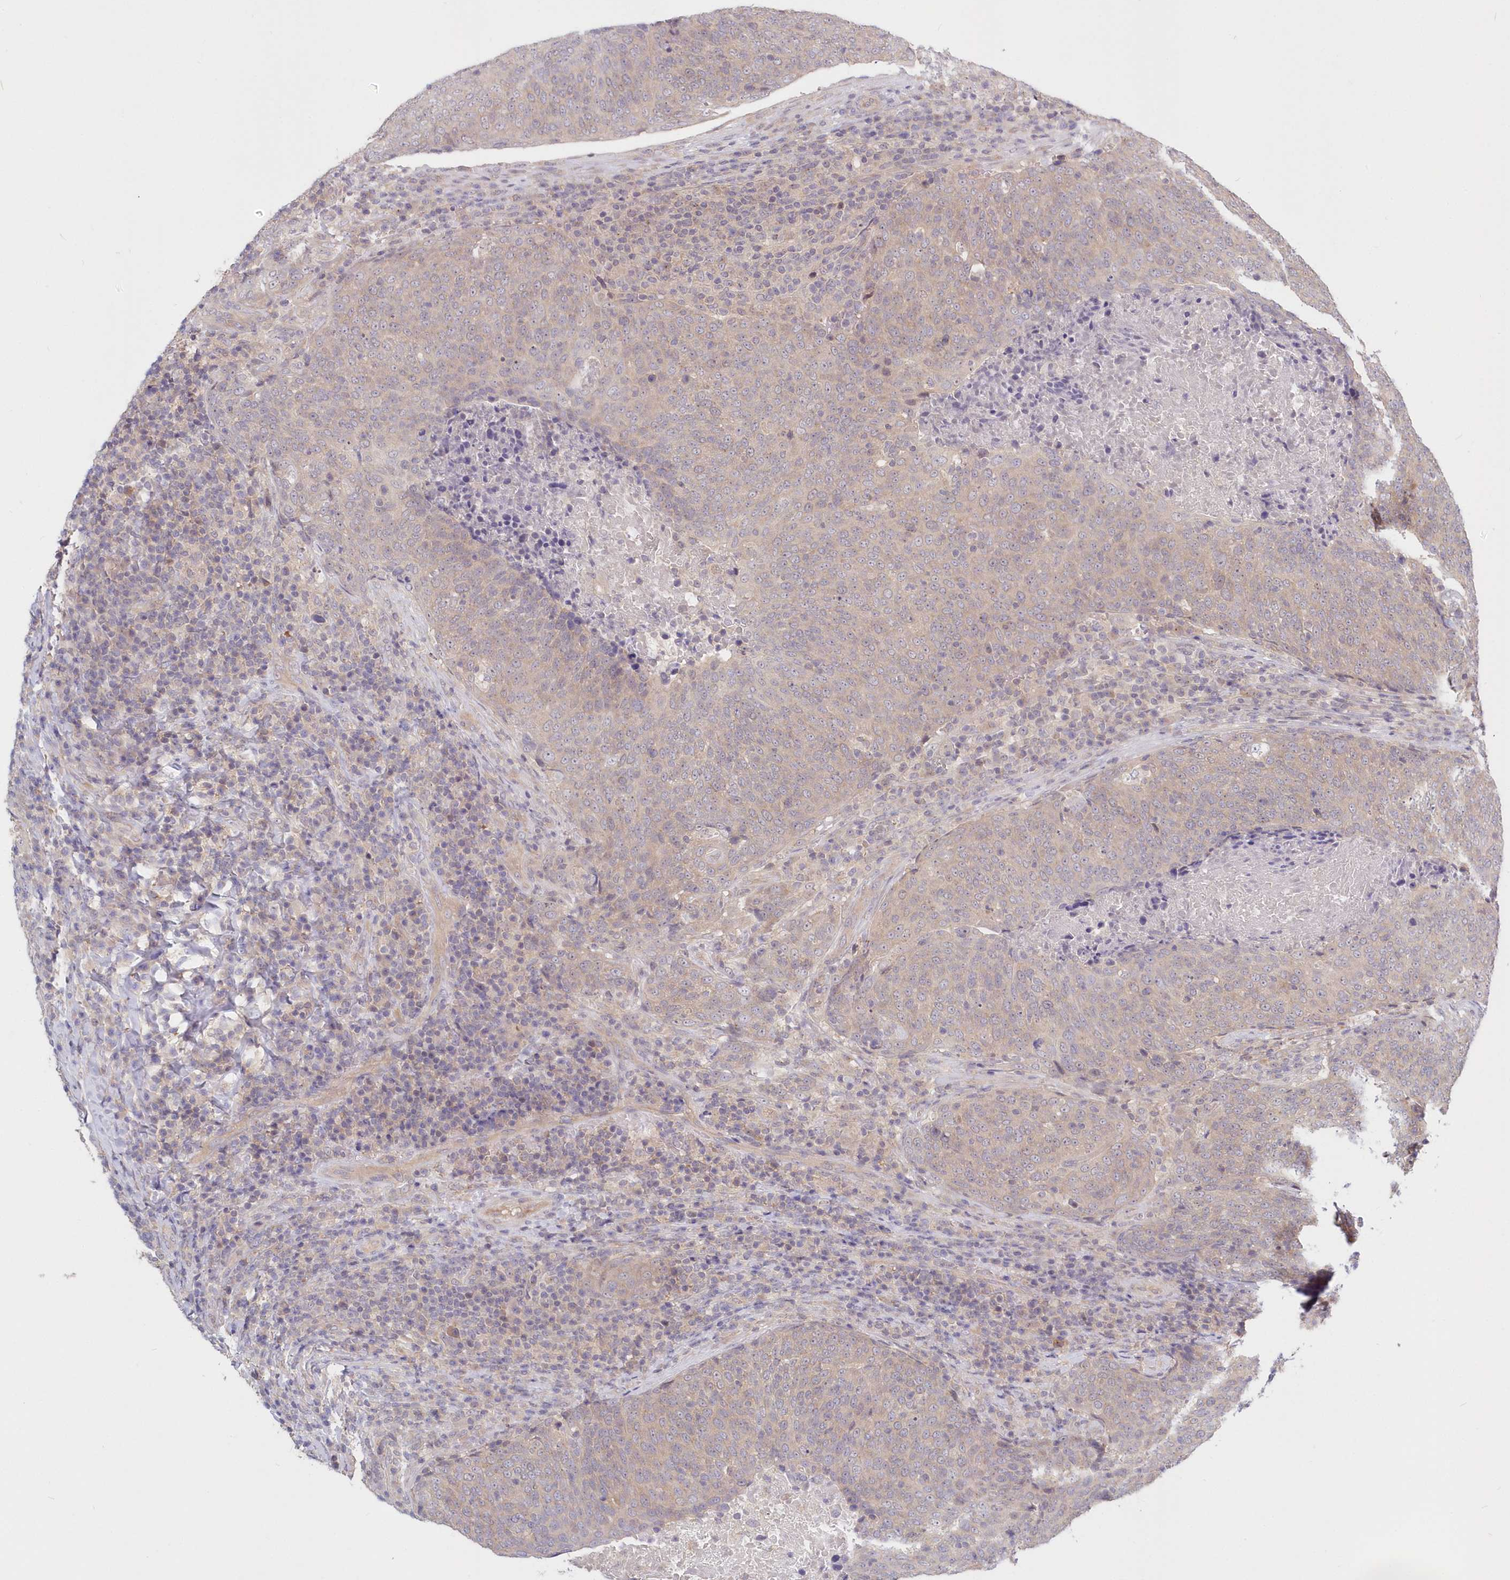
{"staining": {"intensity": "weak", "quantity": "25%-75%", "location": "cytoplasmic/membranous"}, "tissue": "head and neck cancer", "cell_type": "Tumor cells", "image_type": "cancer", "snomed": [{"axis": "morphology", "description": "Squamous cell carcinoma, NOS"}, {"axis": "morphology", "description": "Squamous cell carcinoma, metastatic, NOS"}, {"axis": "topography", "description": "Lymph node"}, {"axis": "topography", "description": "Head-Neck"}], "caption": "Human head and neck cancer stained with a brown dye reveals weak cytoplasmic/membranous positive positivity in about 25%-75% of tumor cells.", "gene": "KATNA1", "patient": {"sex": "male", "age": 62}}